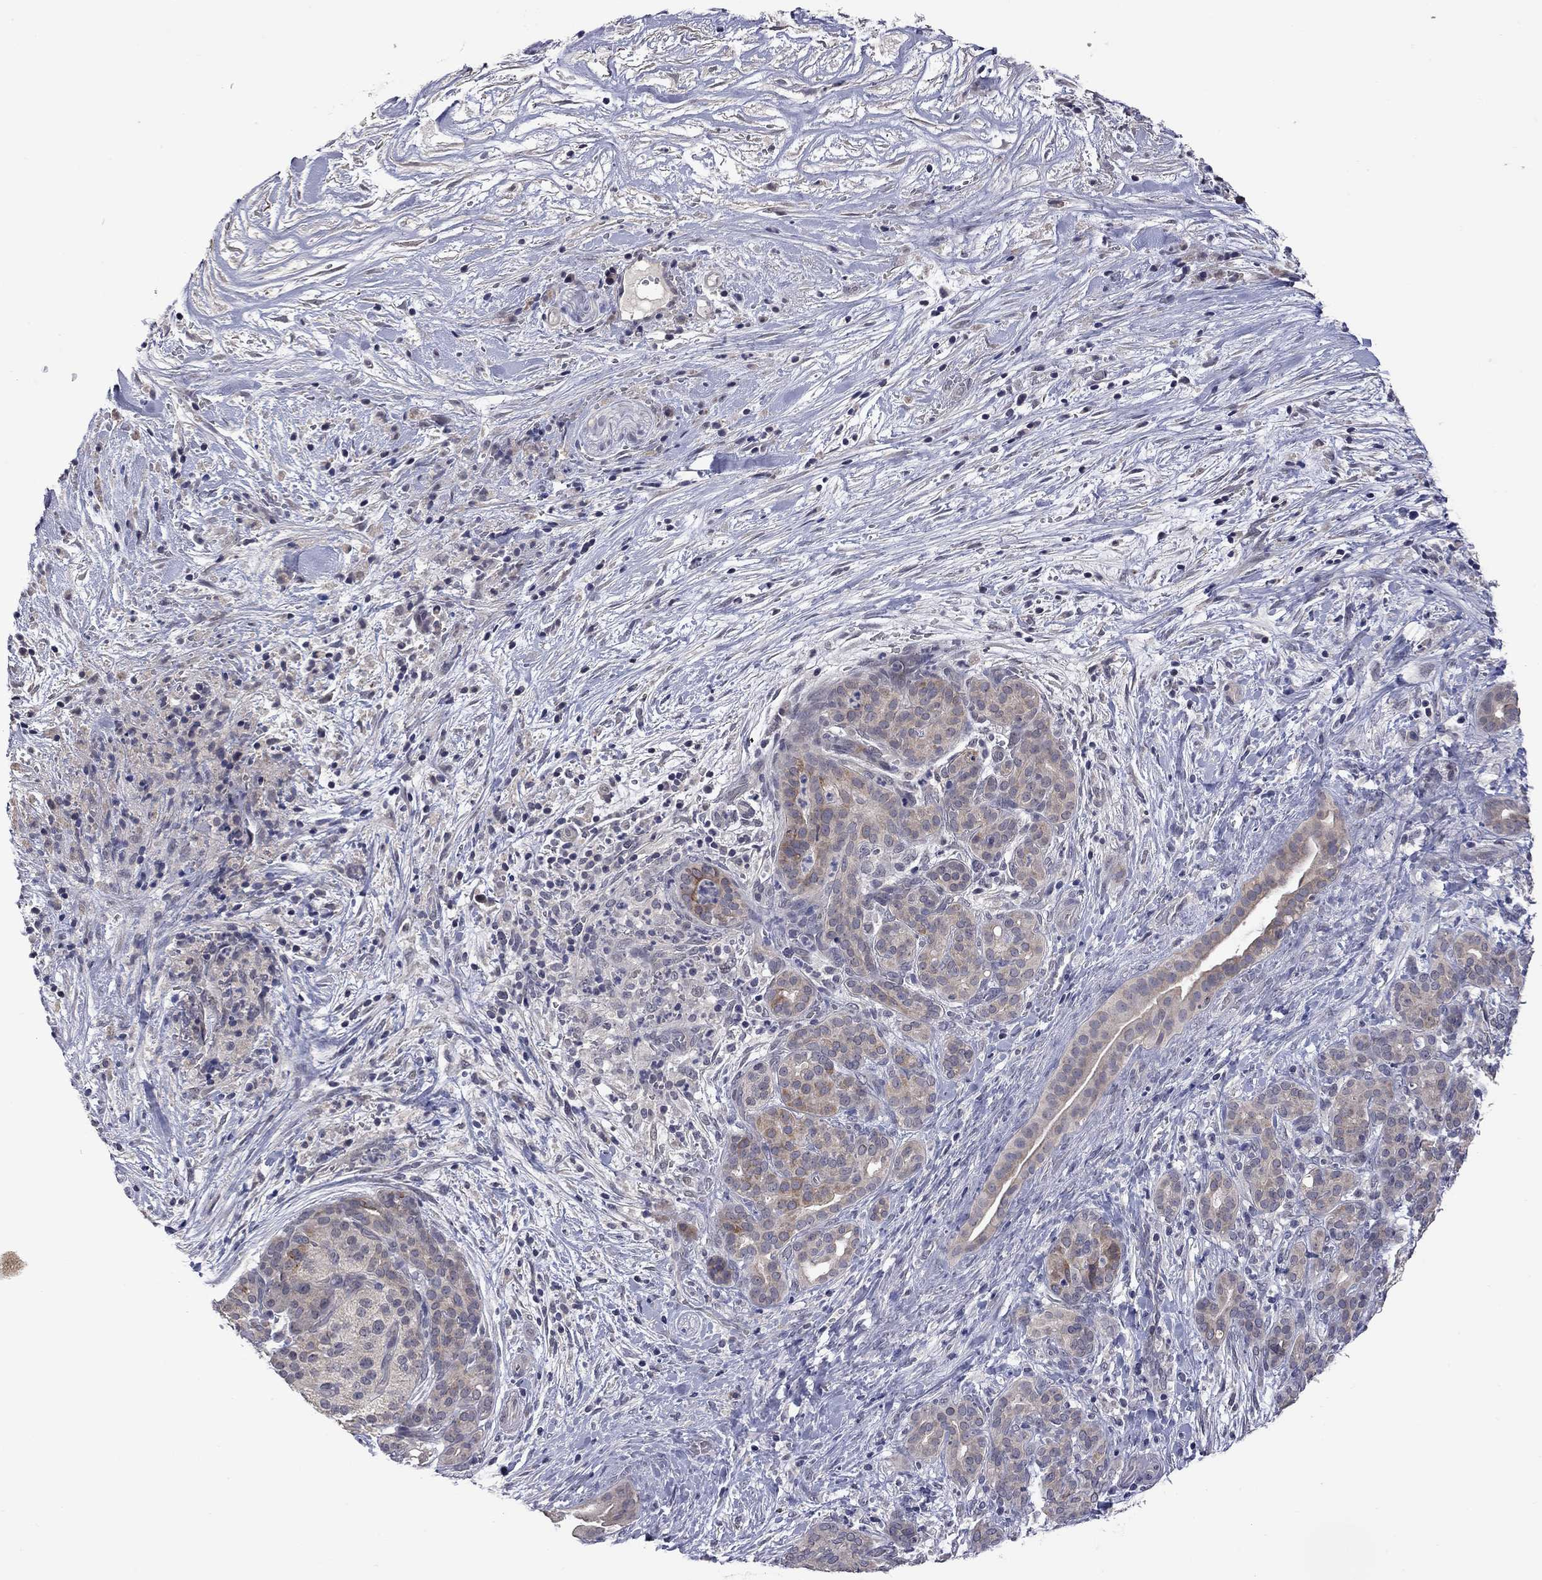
{"staining": {"intensity": "weak", "quantity": "25%-75%", "location": "cytoplasmic/membranous"}, "tissue": "pancreatic cancer", "cell_type": "Tumor cells", "image_type": "cancer", "snomed": [{"axis": "morphology", "description": "Adenocarcinoma, NOS"}, {"axis": "topography", "description": "Pancreas"}], "caption": "Pancreatic cancer (adenocarcinoma) tissue reveals weak cytoplasmic/membranous positivity in approximately 25%-75% of tumor cells (Stains: DAB (3,3'-diaminobenzidine) in brown, nuclei in blue, Microscopy: brightfield microscopy at high magnification).", "gene": "FABP12", "patient": {"sex": "male", "age": 44}}